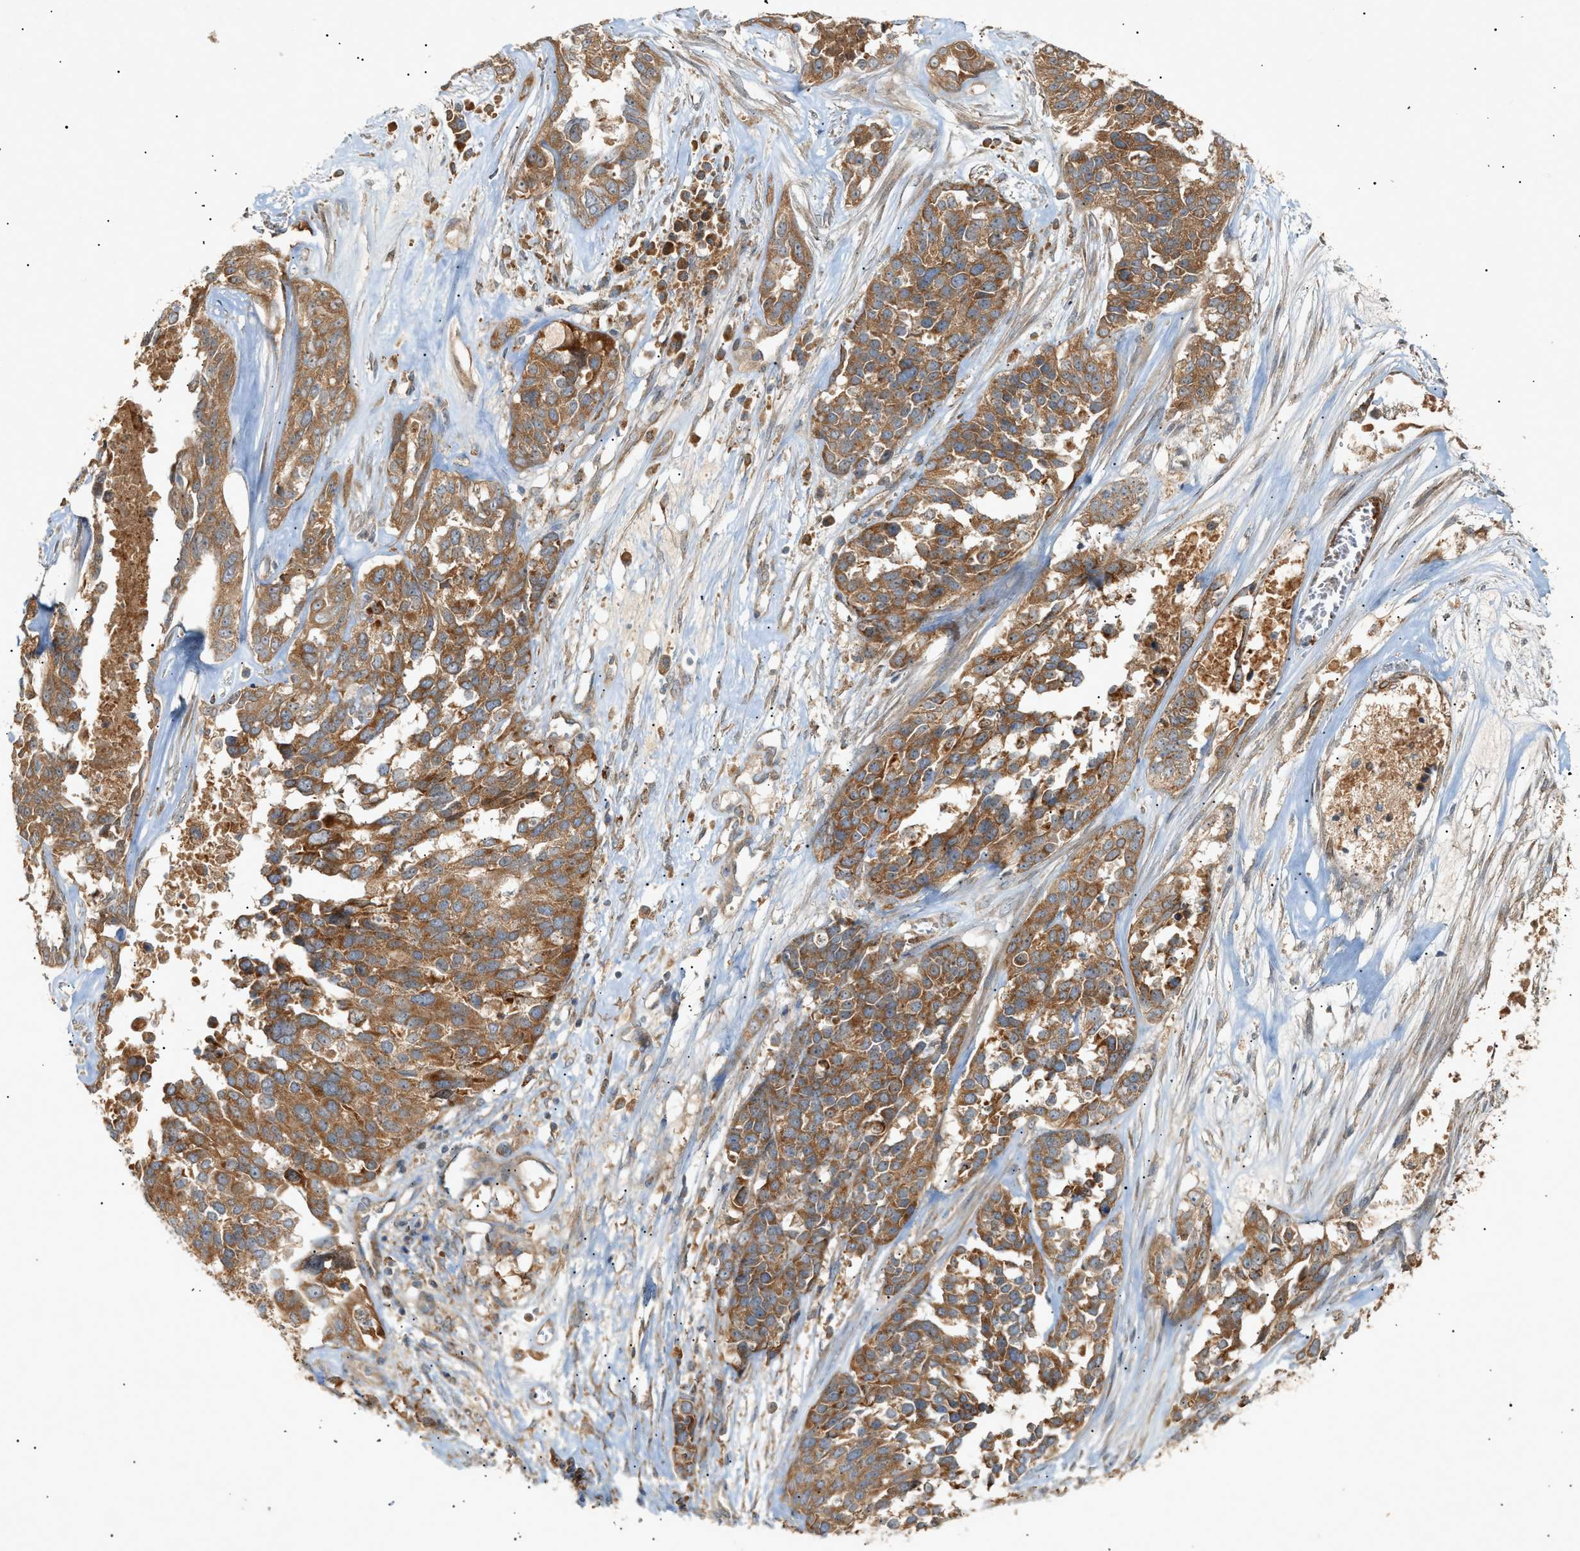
{"staining": {"intensity": "moderate", "quantity": ">75%", "location": "cytoplasmic/membranous"}, "tissue": "ovarian cancer", "cell_type": "Tumor cells", "image_type": "cancer", "snomed": [{"axis": "morphology", "description": "Cystadenocarcinoma, serous, NOS"}, {"axis": "topography", "description": "Ovary"}], "caption": "Protein staining displays moderate cytoplasmic/membranous expression in about >75% of tumor cells in serous cystadenocarcinoma (ovarian). Using DAB (brown) and hematoxylin (blue) stains, captured at high magnification using brightfield microscopy.", "gene": "MTCH1", "patient": {"sex": "female", "age": 44}}